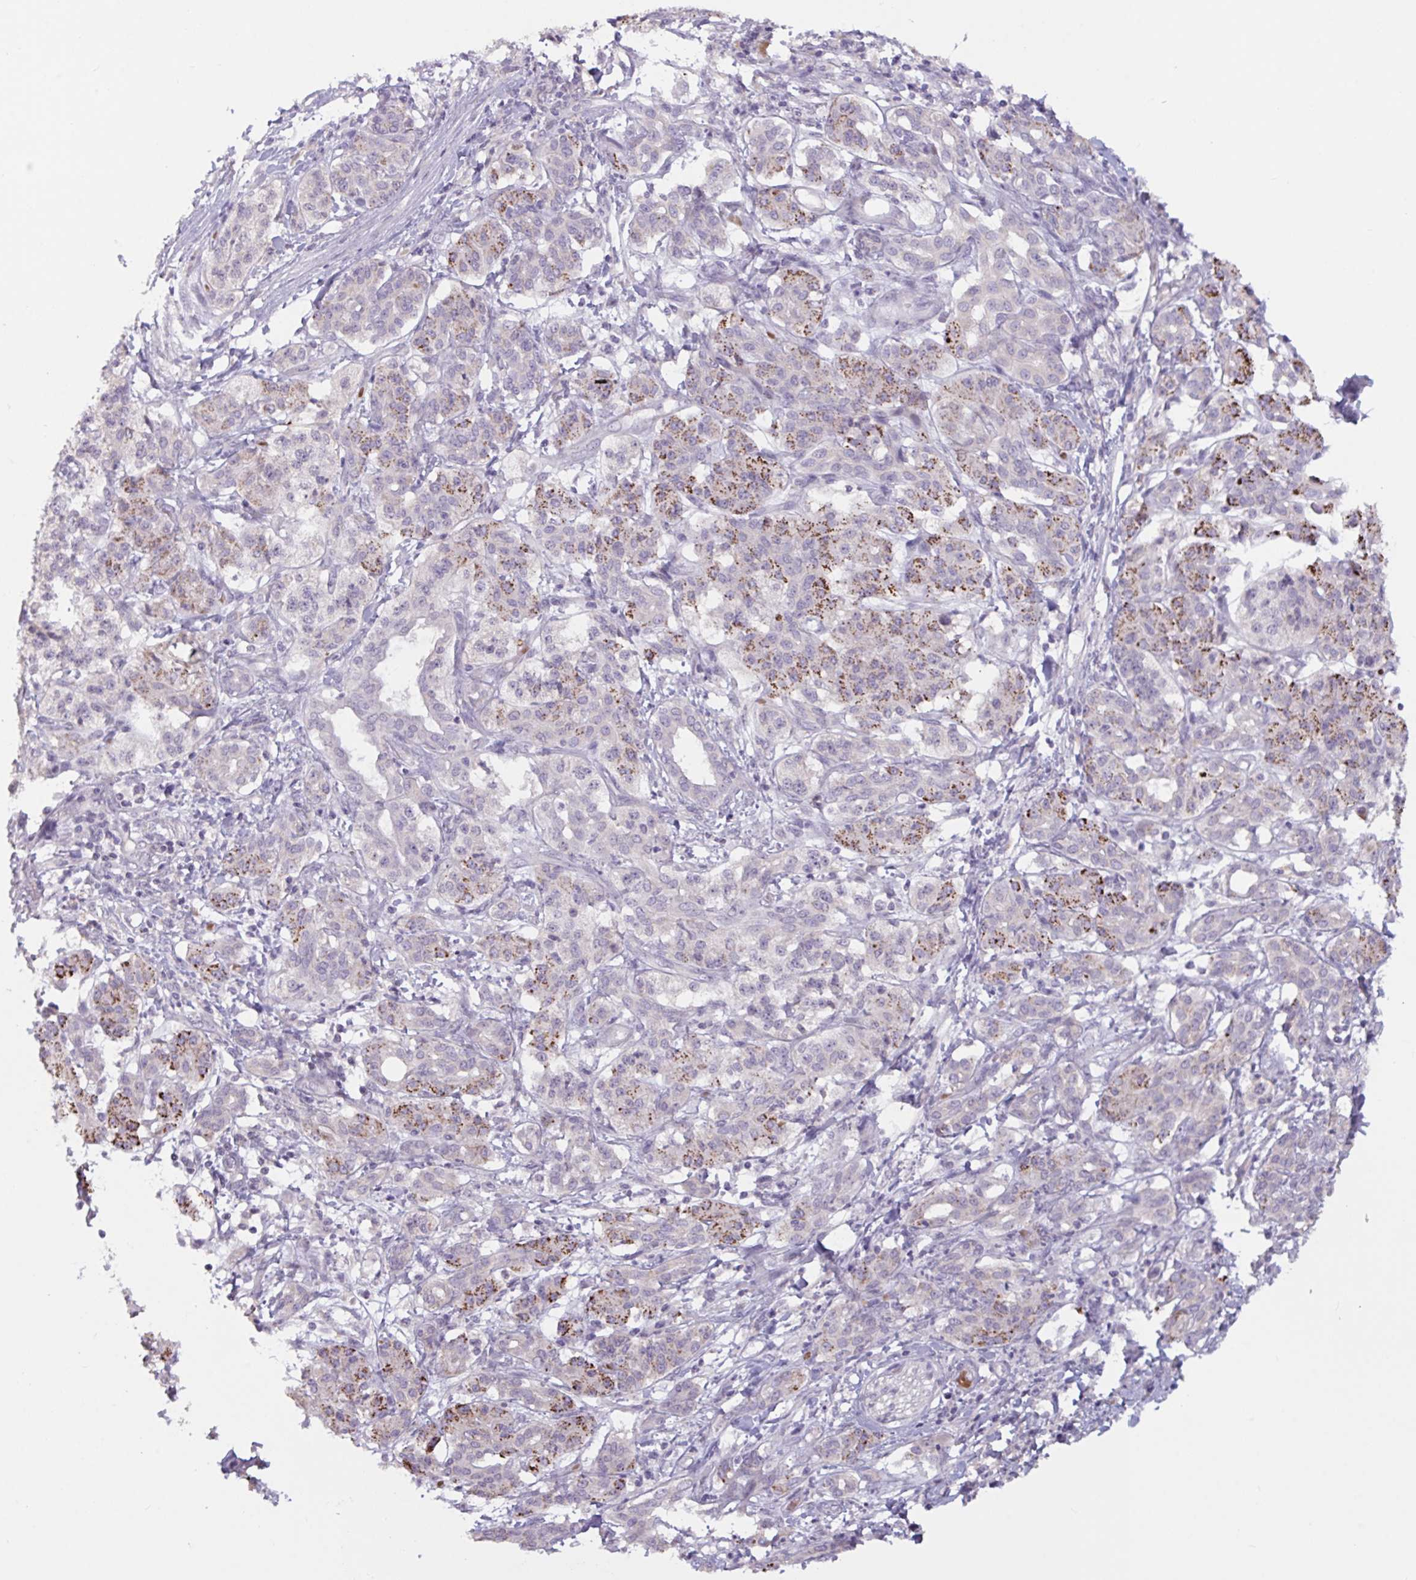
{"staining": {"intensity": "moderate", "quantity": "<25%", "location": "cytoplasmic/membranous"}, "tissue": "pancreatic cancer", "cell_type": "Tumor cells", "image_type": "cancer", "snomed": [{"axis": "morphology", "description": "Adenocarcinoma, NOS"}, {"axis": "topography", "description": "Pancreas"}], "caption": "Adenocarcinoma (pancreatic) tissue exhibits moderate cytoplasmic/membranous staining in about <25% of tumor cells, visualized by immunohistochemistry.", "gene": "RFPL4B", "patient": {"sex": "male", "age": 58}}